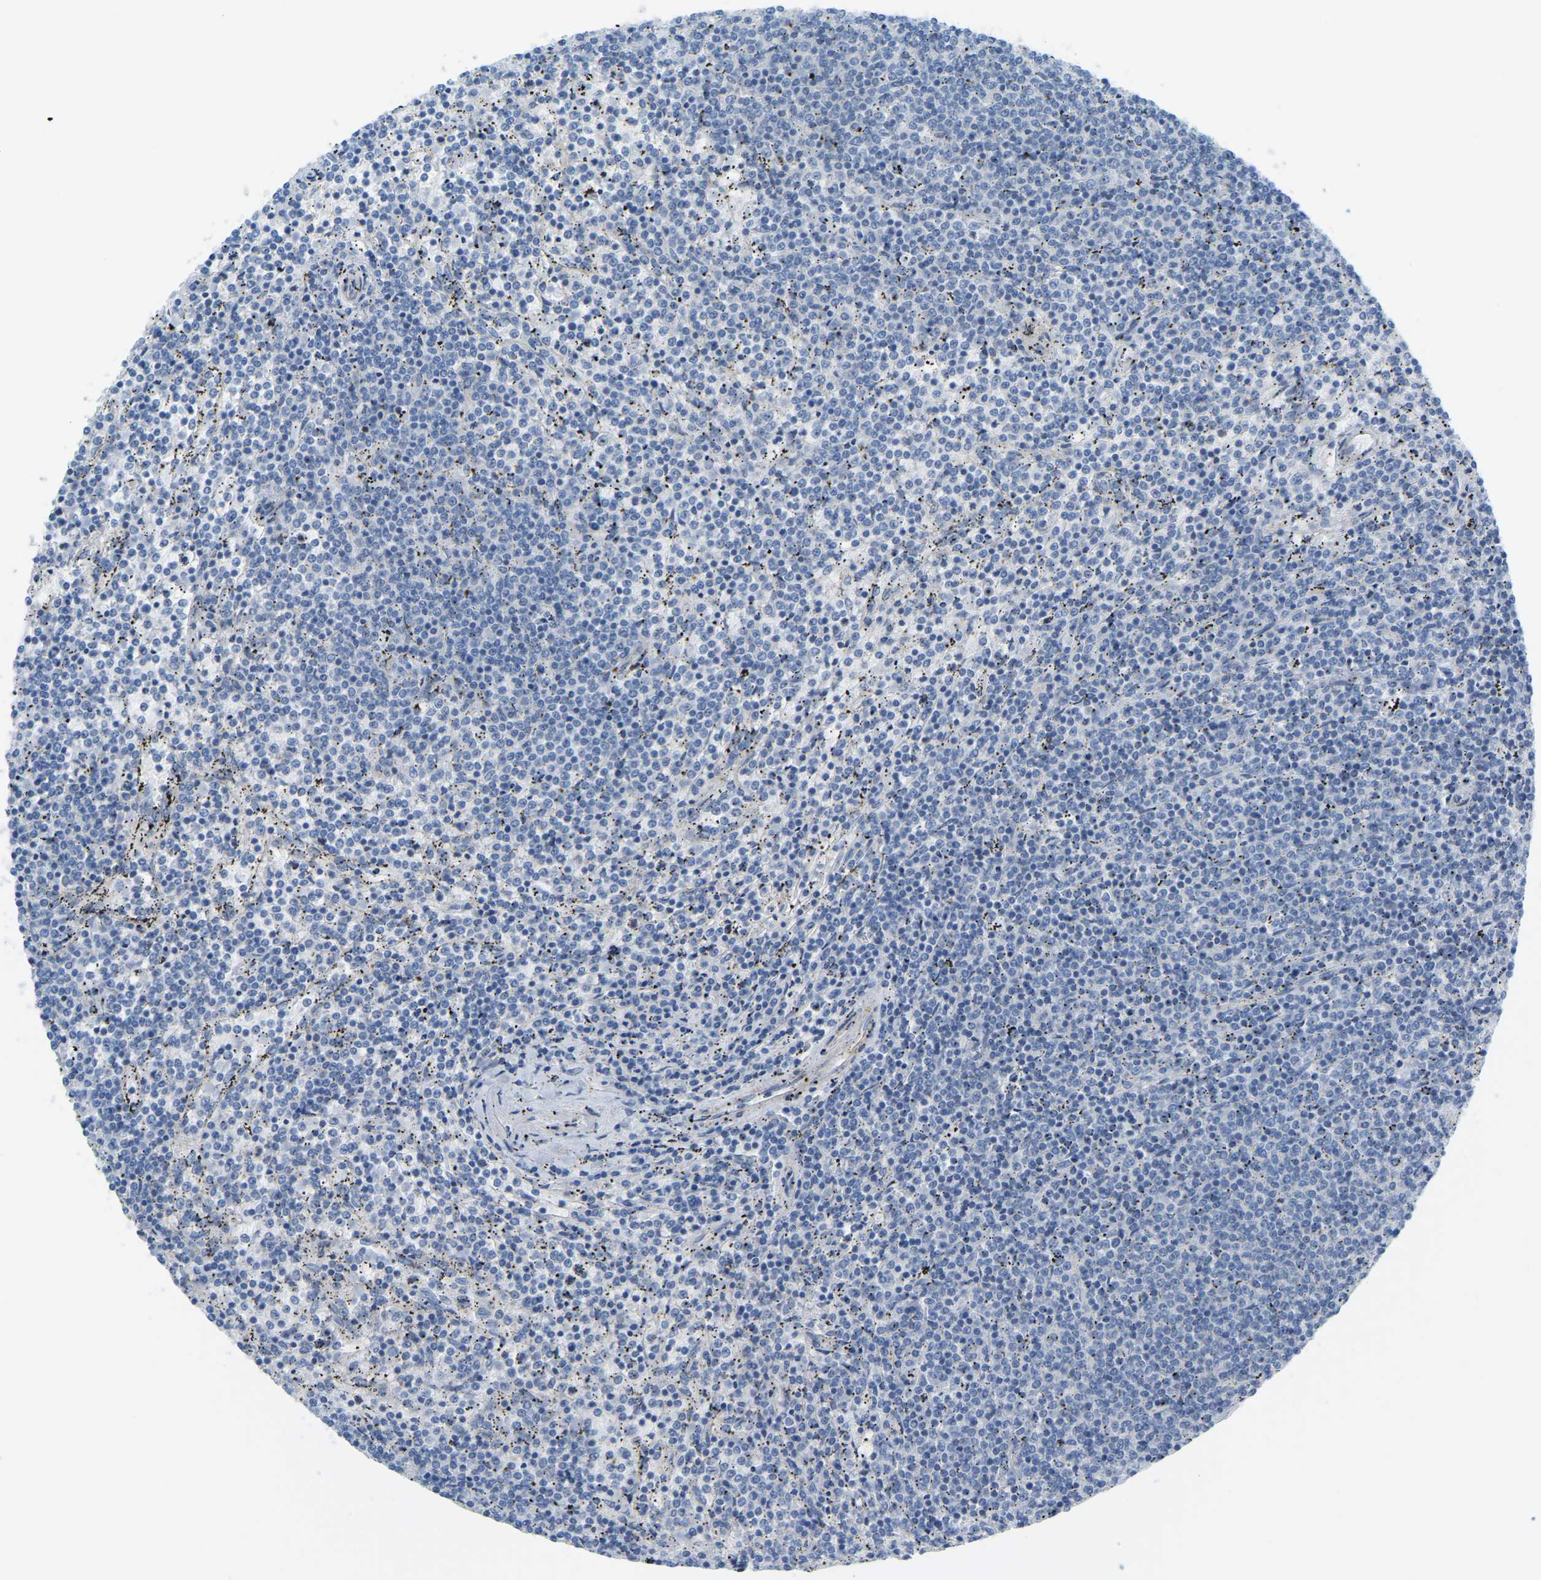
{"staining": {"intensity": "negative", "quantity": "none", "location": "none"}, "tissue": "lymphoma", "cell_type": "Tumor cells", "image_type": "cancer", "snomed": [{"axis": "morphology", "description": "Malignant lymphoma, non-Hodgkin's type, Low grade"}, {"axis": "topography", "description": "Spleen"}], "caption": "High magnification brightfield microscopy of low-grade malignant lymphoma, non-Hodgkin's type stained with DAB (brown) and counterstained with hematoxylin (blue): tumor cells show no significant expression.", "gene": "MYL3", "patient": {"sex": "female", "age": 50}}